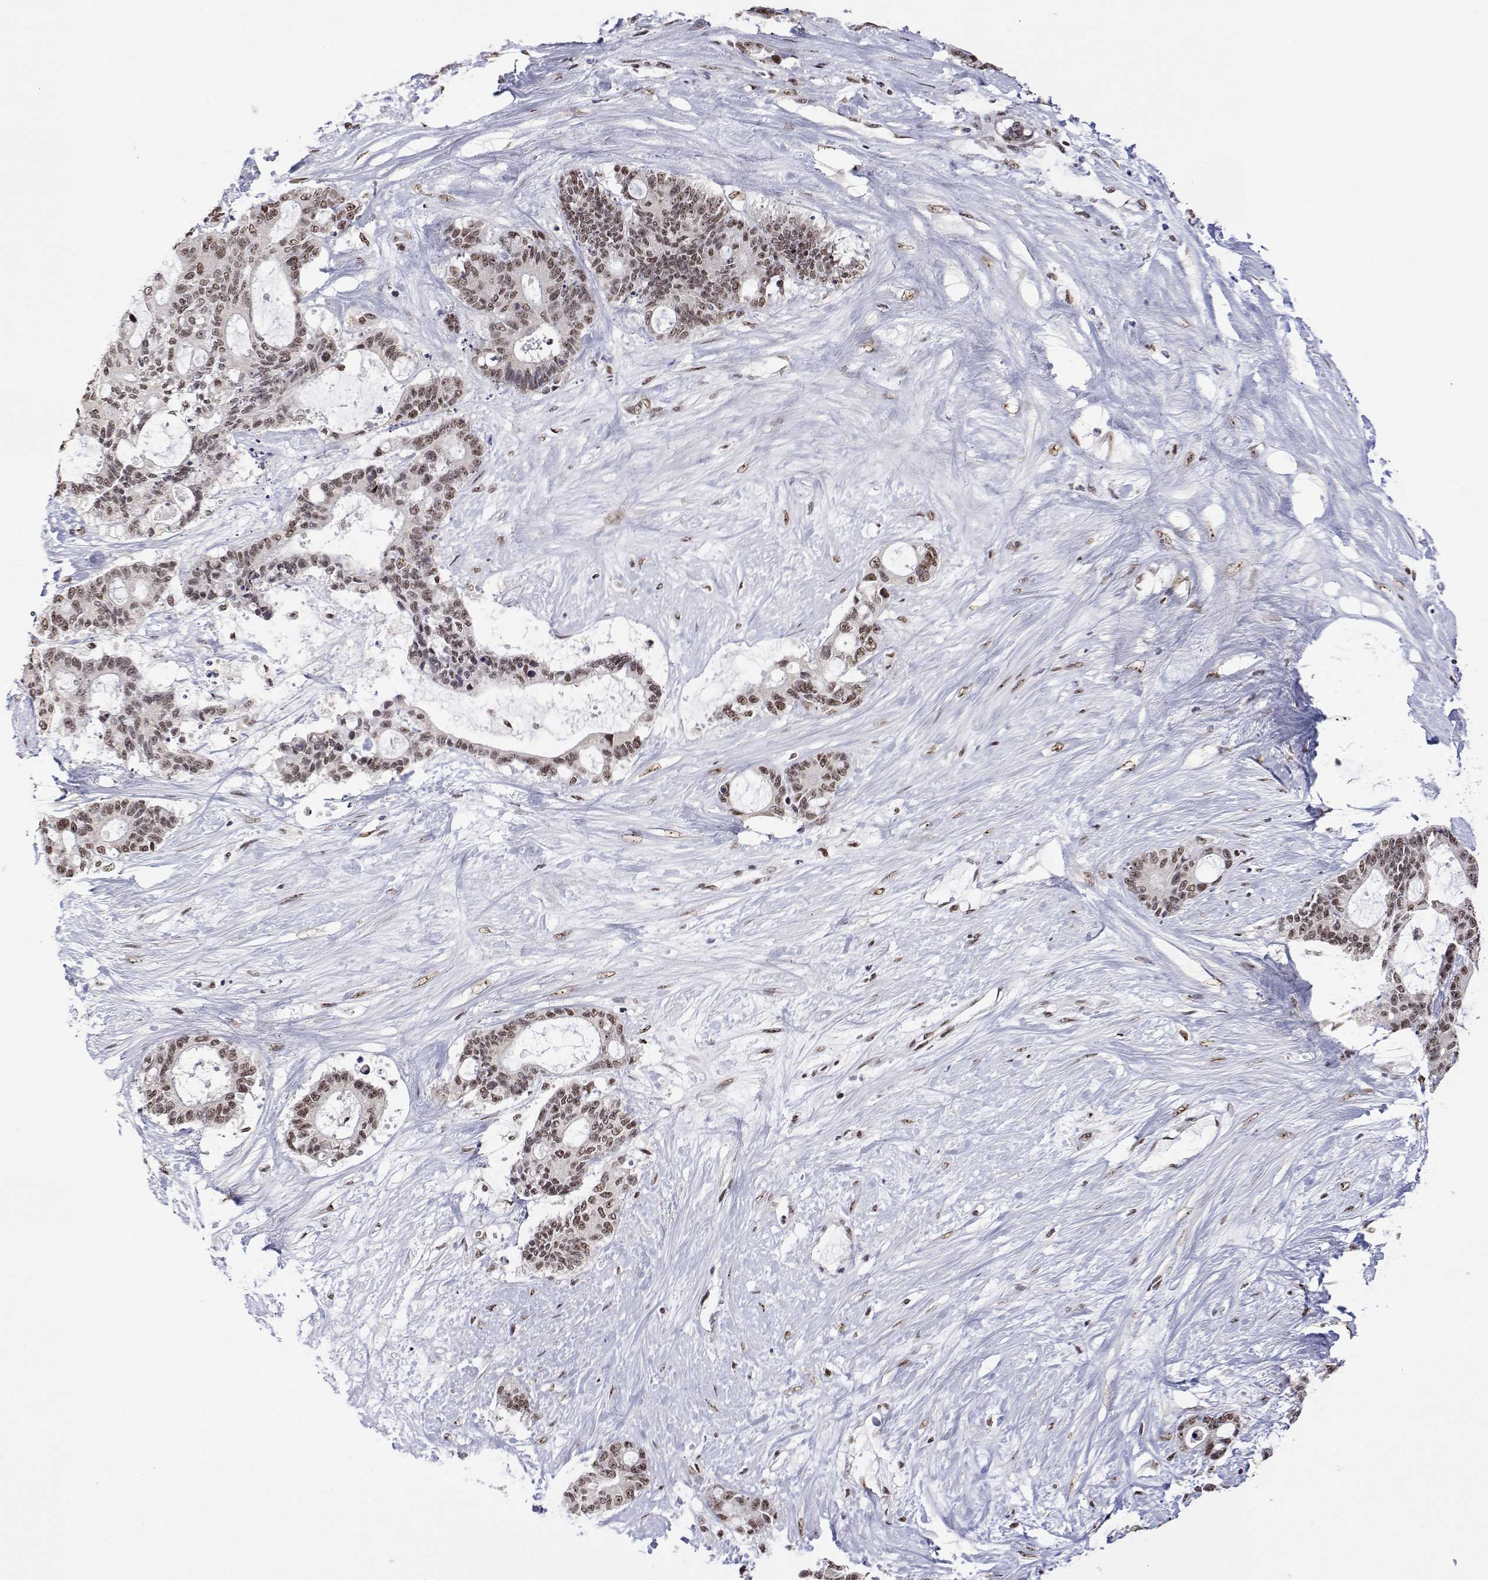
{"staining": {"intensity": "moderate", "quantity": ">75%", "location": "nuclear"}, "tissue": "liver cancer", "cell_type": "Tumor cells", "image_type": "cancer", "snomed": [{"axis": "morphology", "description": "Normal tissue, NOS"}, {"axis": "morphology", "description": "Cholangiocarcinoma"}, {"axis": "topography", "description": "Liver"}, {"axis": "topography", "description": "Peripheral nerve tissue"}], "caption": "Immunohistochemical staining of human liver cancer (cholangiocarcinoma) shows medium levels of moderate nuclear protein expression in about >75% of tumor cells. (Brightfield microscopy of DAB IHC at high magnification).", "gene": "ADAR", "patient": {"sex": "female", "age": 73}}